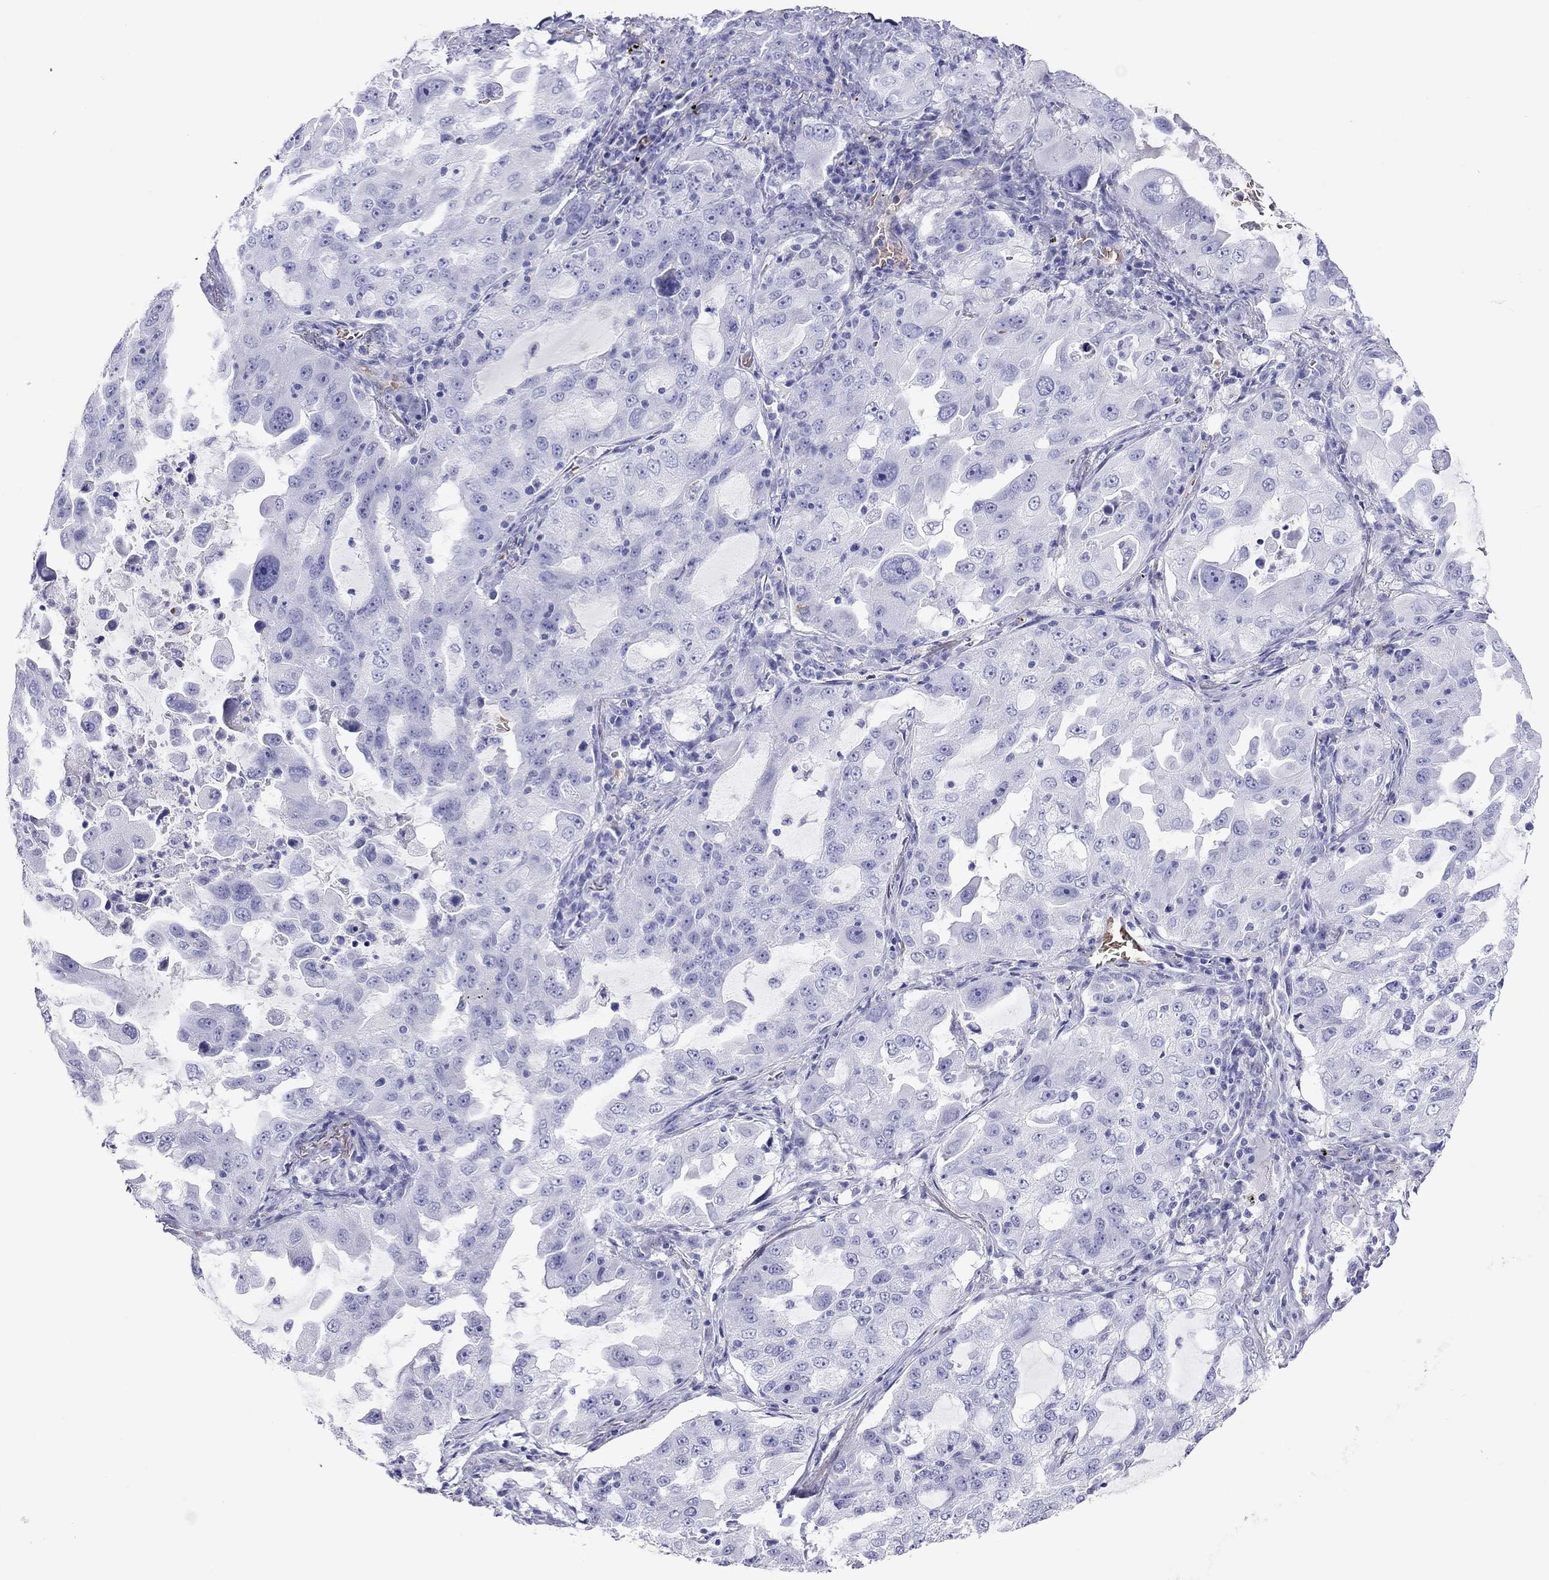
{"staining": {"intensity": "negative", "quantity": "none", "location": "none"}, "tissue": "lung cancer", "cell_type": "Tumor cells", "image_type": "cancer", "snomed": [{"axis": "morphology", "description": "Adenocarcinoma, NOS"}, {"axis": "topography", "description": "Lung"}], "caption": "This is an immunohistochemistry photomicrograph of lung cancer (adenocarcinoma). There is no expression in tumor cells.", "gene": "PTPRN", "patient": {"sex": "female", "age": 61}}